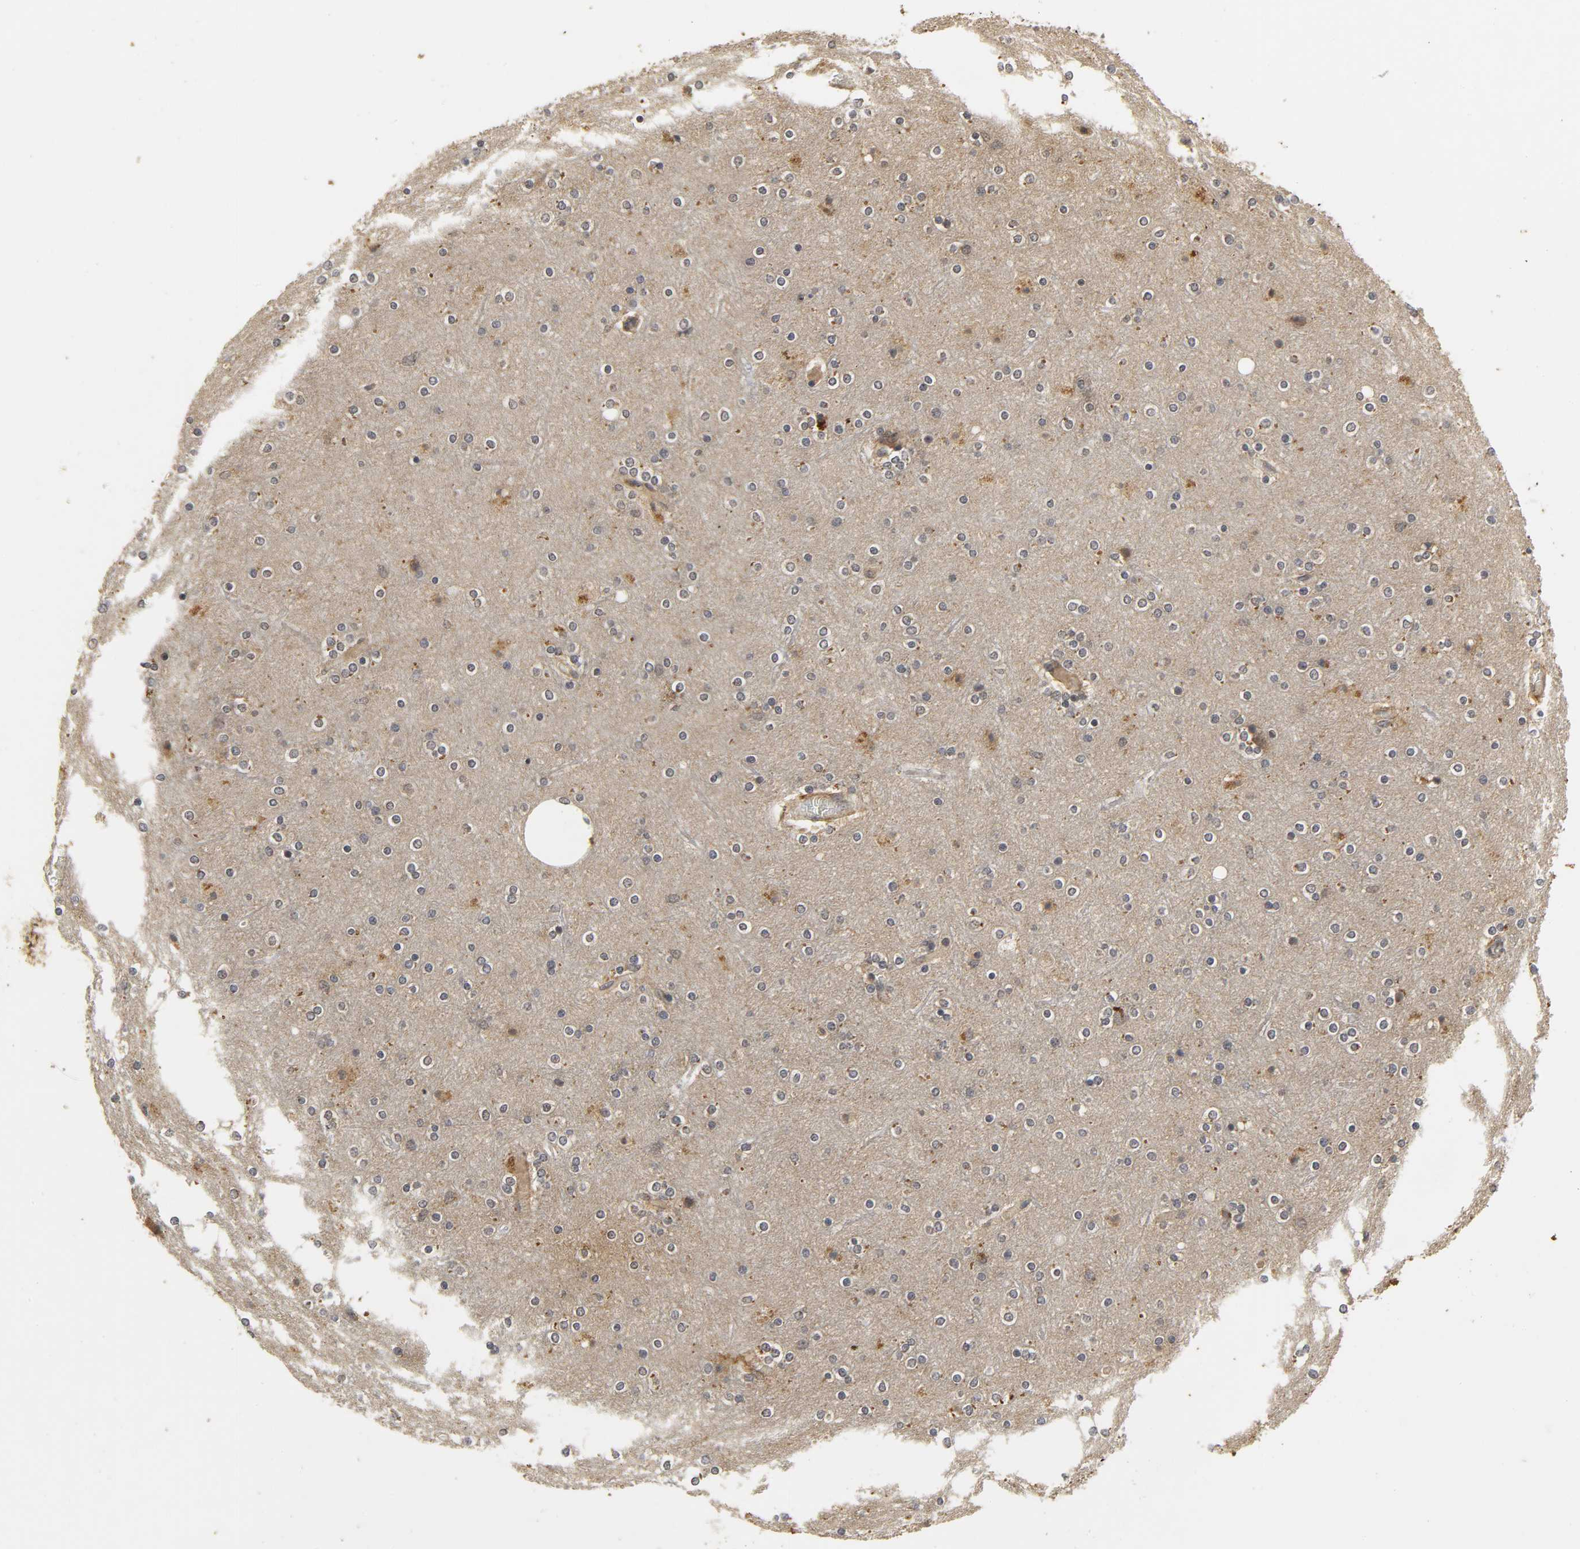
{"staining": {"intensity": "weak", "quantity": "<25%", "location": "cytoplasmic/membranous"}, "tissue": "cerebral cortex", "cell_type": "Endothelial cells", "image_type": "normal", "snomed": [{"axis": "morphology", "description": "Normal tissue, NOS"}, {"axis": "topography", "description": "Cerebral cortex"}], "caption": "The image displays no significant positivity in endothelial cells of cerebral cortex.", "gene": "TRAF6", "patient": {"sex": "female", "age": 54}}